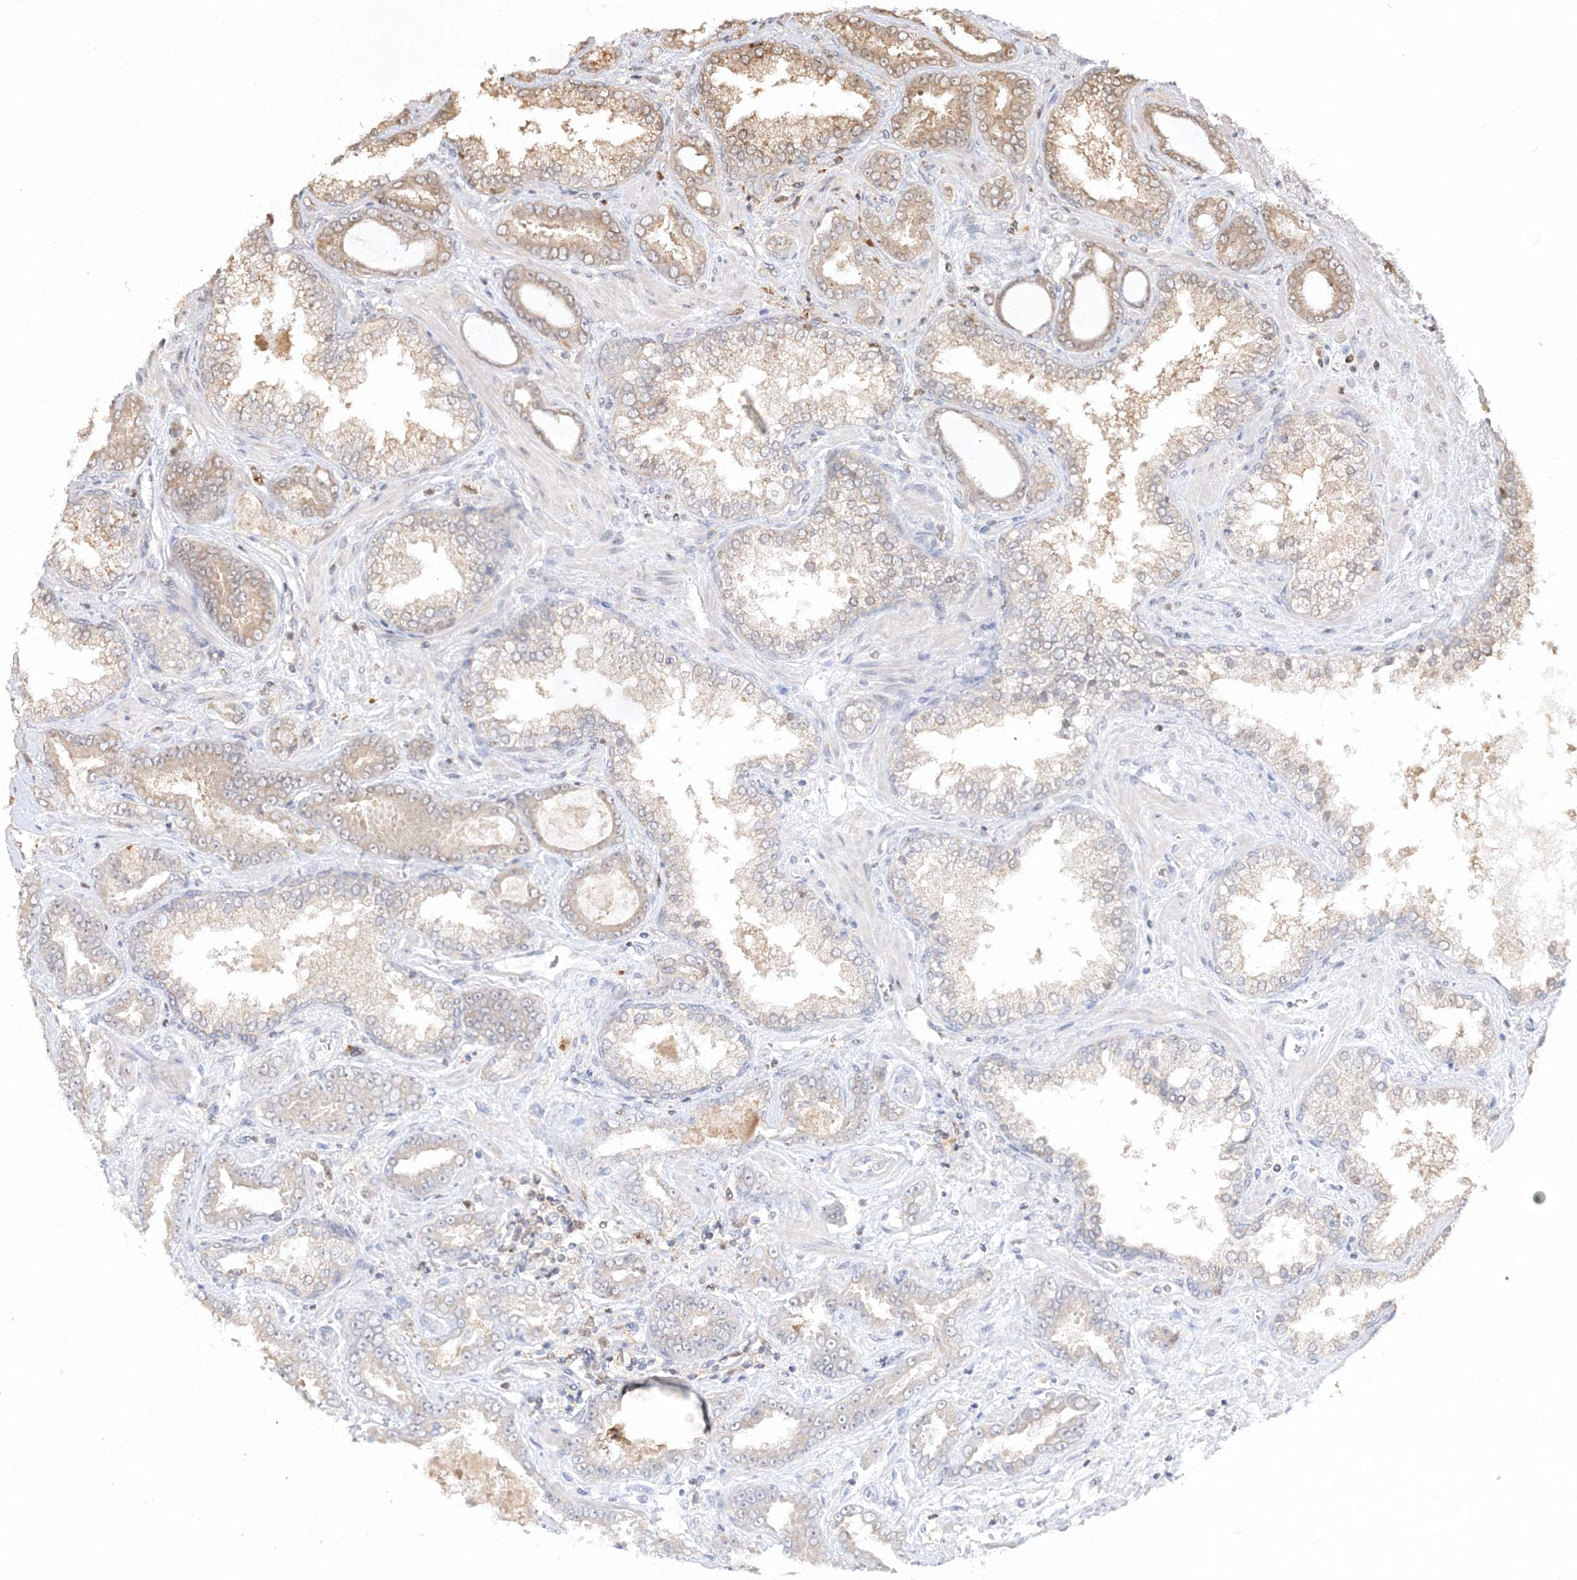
{"staining": {"intensity": "moderate", "quantity": "<25%", "location": "cytoplasmic/membranous"}, "tissue": "prostate cancer", "cell_type": "Tumor cells", "image_type": "cancer", "snomed": [{"axis": "morphology", "description": "Adenocarcinoma, Low grade"}, {"axis": "topography", "description": "Prostate"}], "caption": "Human adenocarcinoma (low-grade) (prostate) stained with a protein marker reveals moderate staining in tumor cells.", "gene": "TMEM50B", "patient": {"sex": "male", "age": 60}}